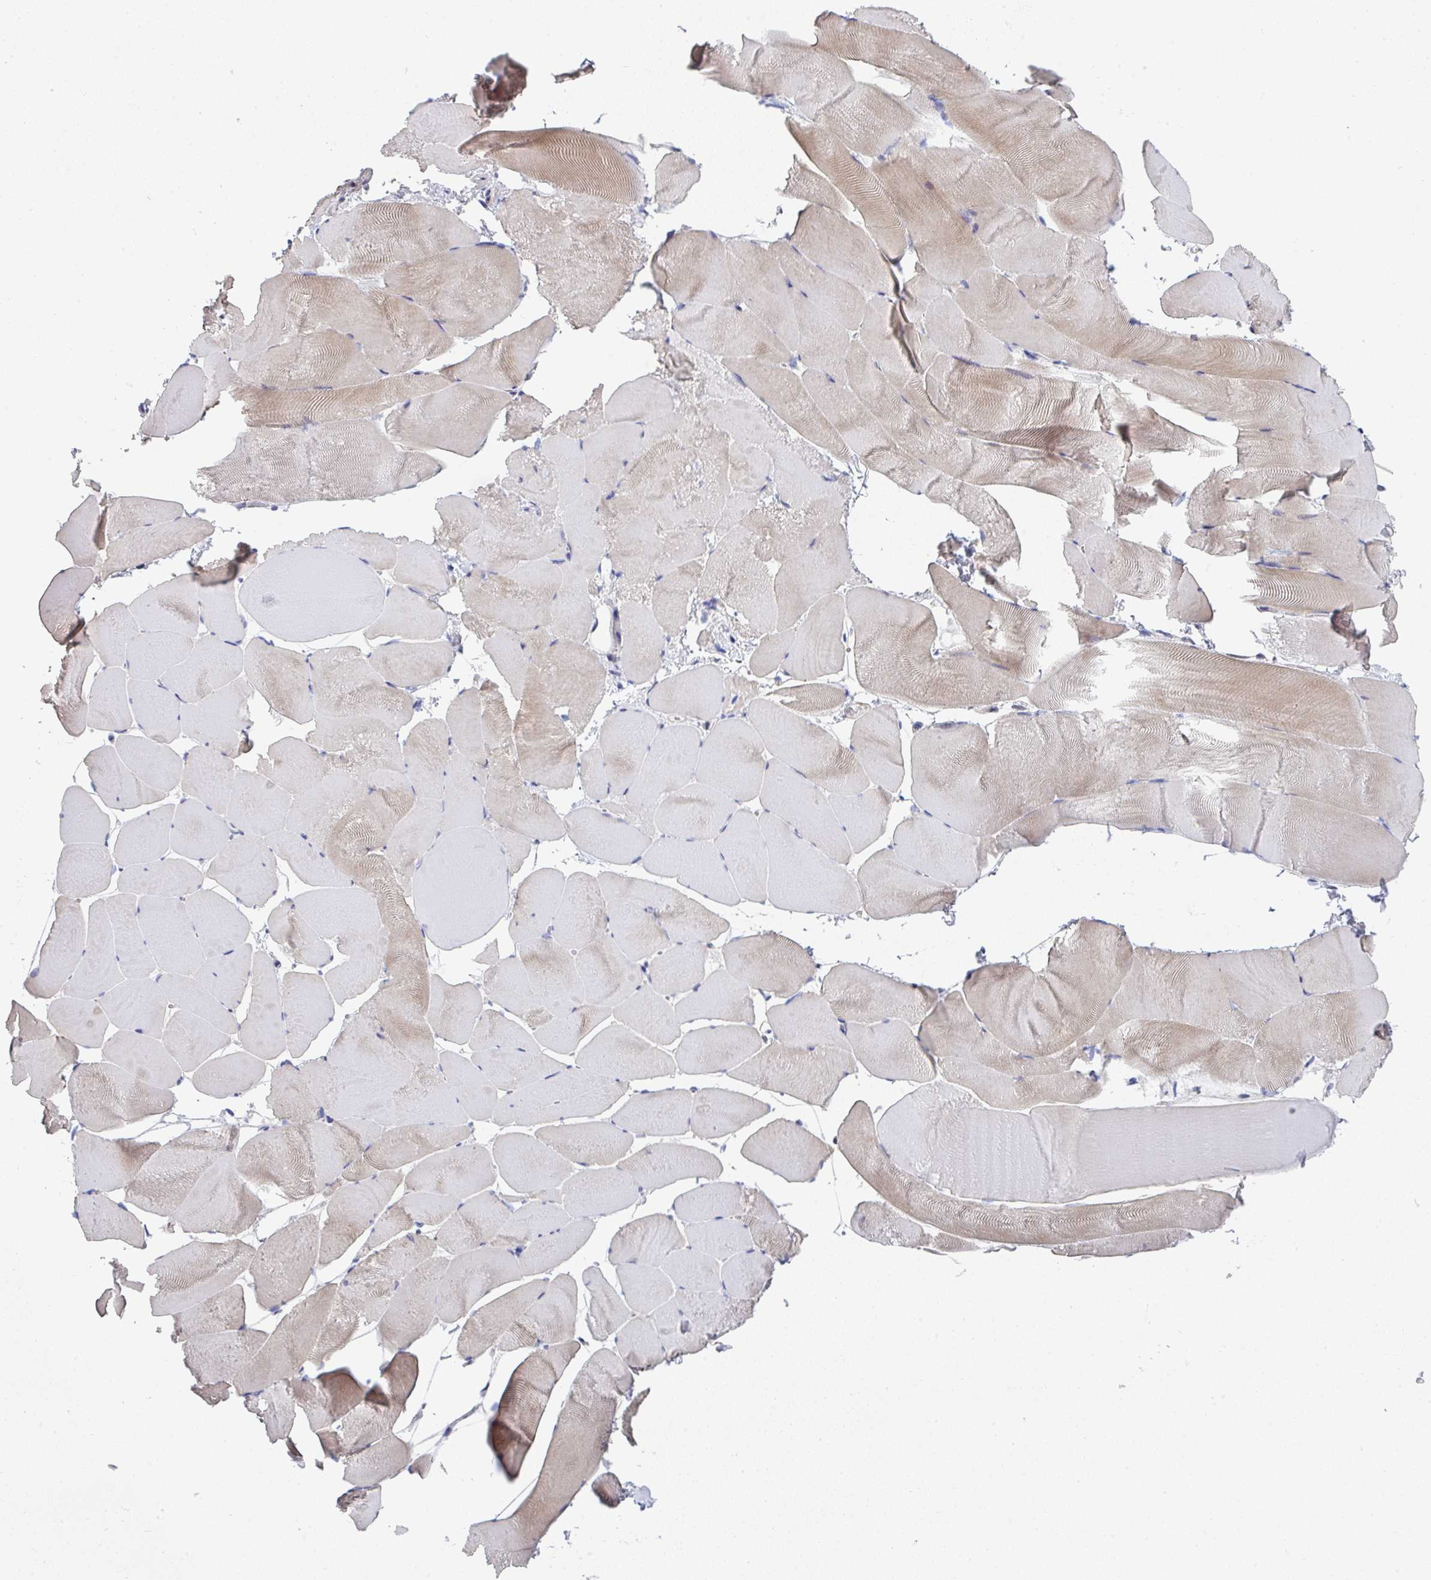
{"staining": {"intensity": "weak", "quantity": "25%-75%", "location": "cytoplasmic/membranous"}, "tissue": "skeletal muscle", "cell_type": "Myocytes", "image_type": "normal", "snomed": [{"axis": "morphology", "description": "Normal tissue, NOS"}, {"axis": "topography", "description": "Skeletal muscle"}], "caption": "Immunohistochemical staining of benign skeletal muscle exhibits weak cytoplasmic/membranous protein positivity in approximately 25%-75% of myocytes. The staining was performed using DAB (3,3'-diaminobenzidine), with brown indicating positive protein expression. Nuclei are stained blue with hematoxylin.", "gene": "JDP2", "patient": {"sex": "female", "age": 64}}